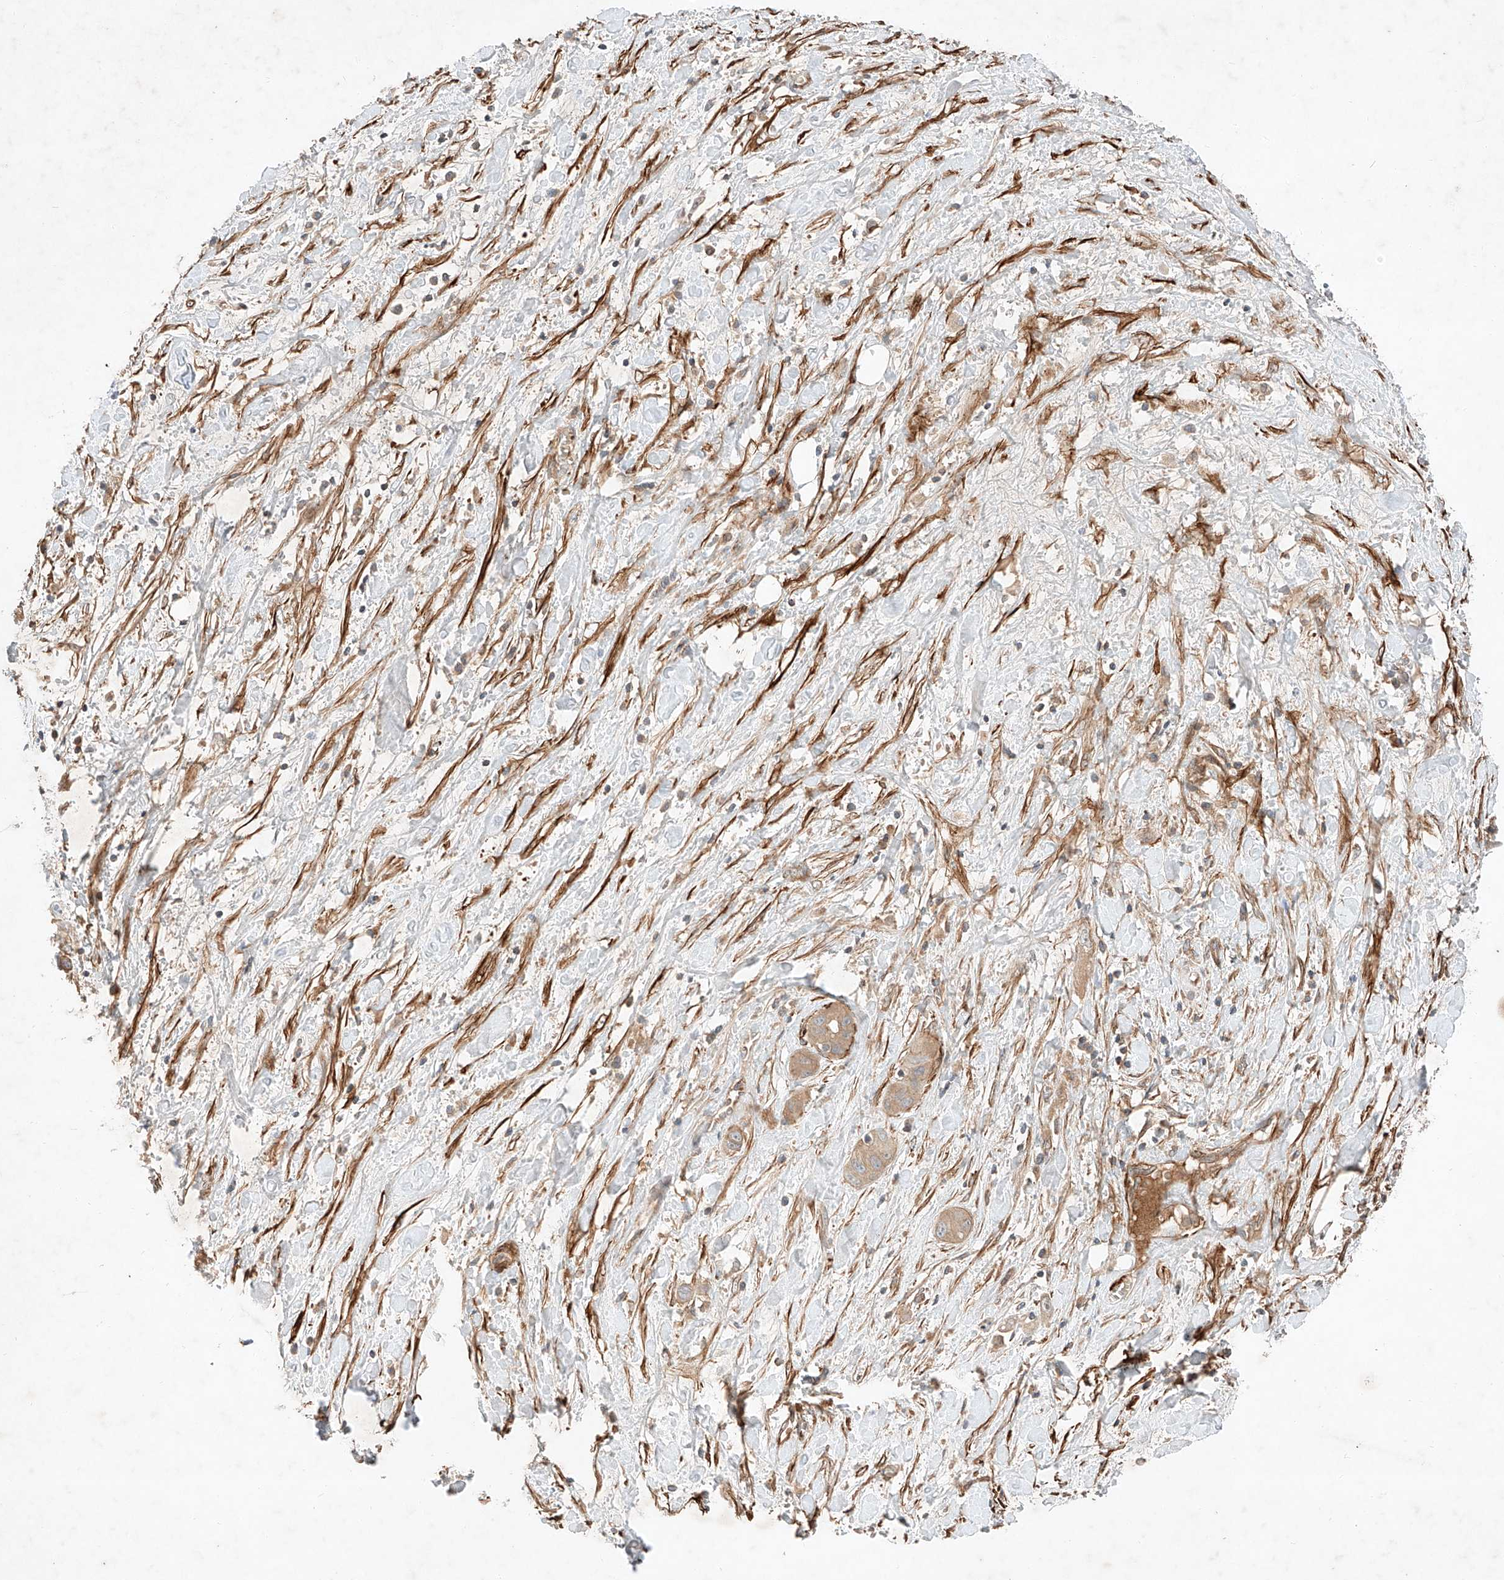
{"staining": {"intensity": "weak", "quantity": "25%-75%", "location": "cytoplasmic/membranous"}, "tissue": "liver cancer", "cell_type": "Tumor cells", "image_type": "cancer", "snomed": [{"axis": "morphology", "description": "Cholangiocarcinoma"}, {"axis": "topography", "description": "Liver"}], "caption": "Approximately 25%-75% of tumor cells in cholangiocarcinoma (liver) display weak cytoplasmic/membranous protein expression as visualized by brown immunohistochemical staining.", "gene": "ARHGAP33", "patient": {"sex": "female", "age": 52}}